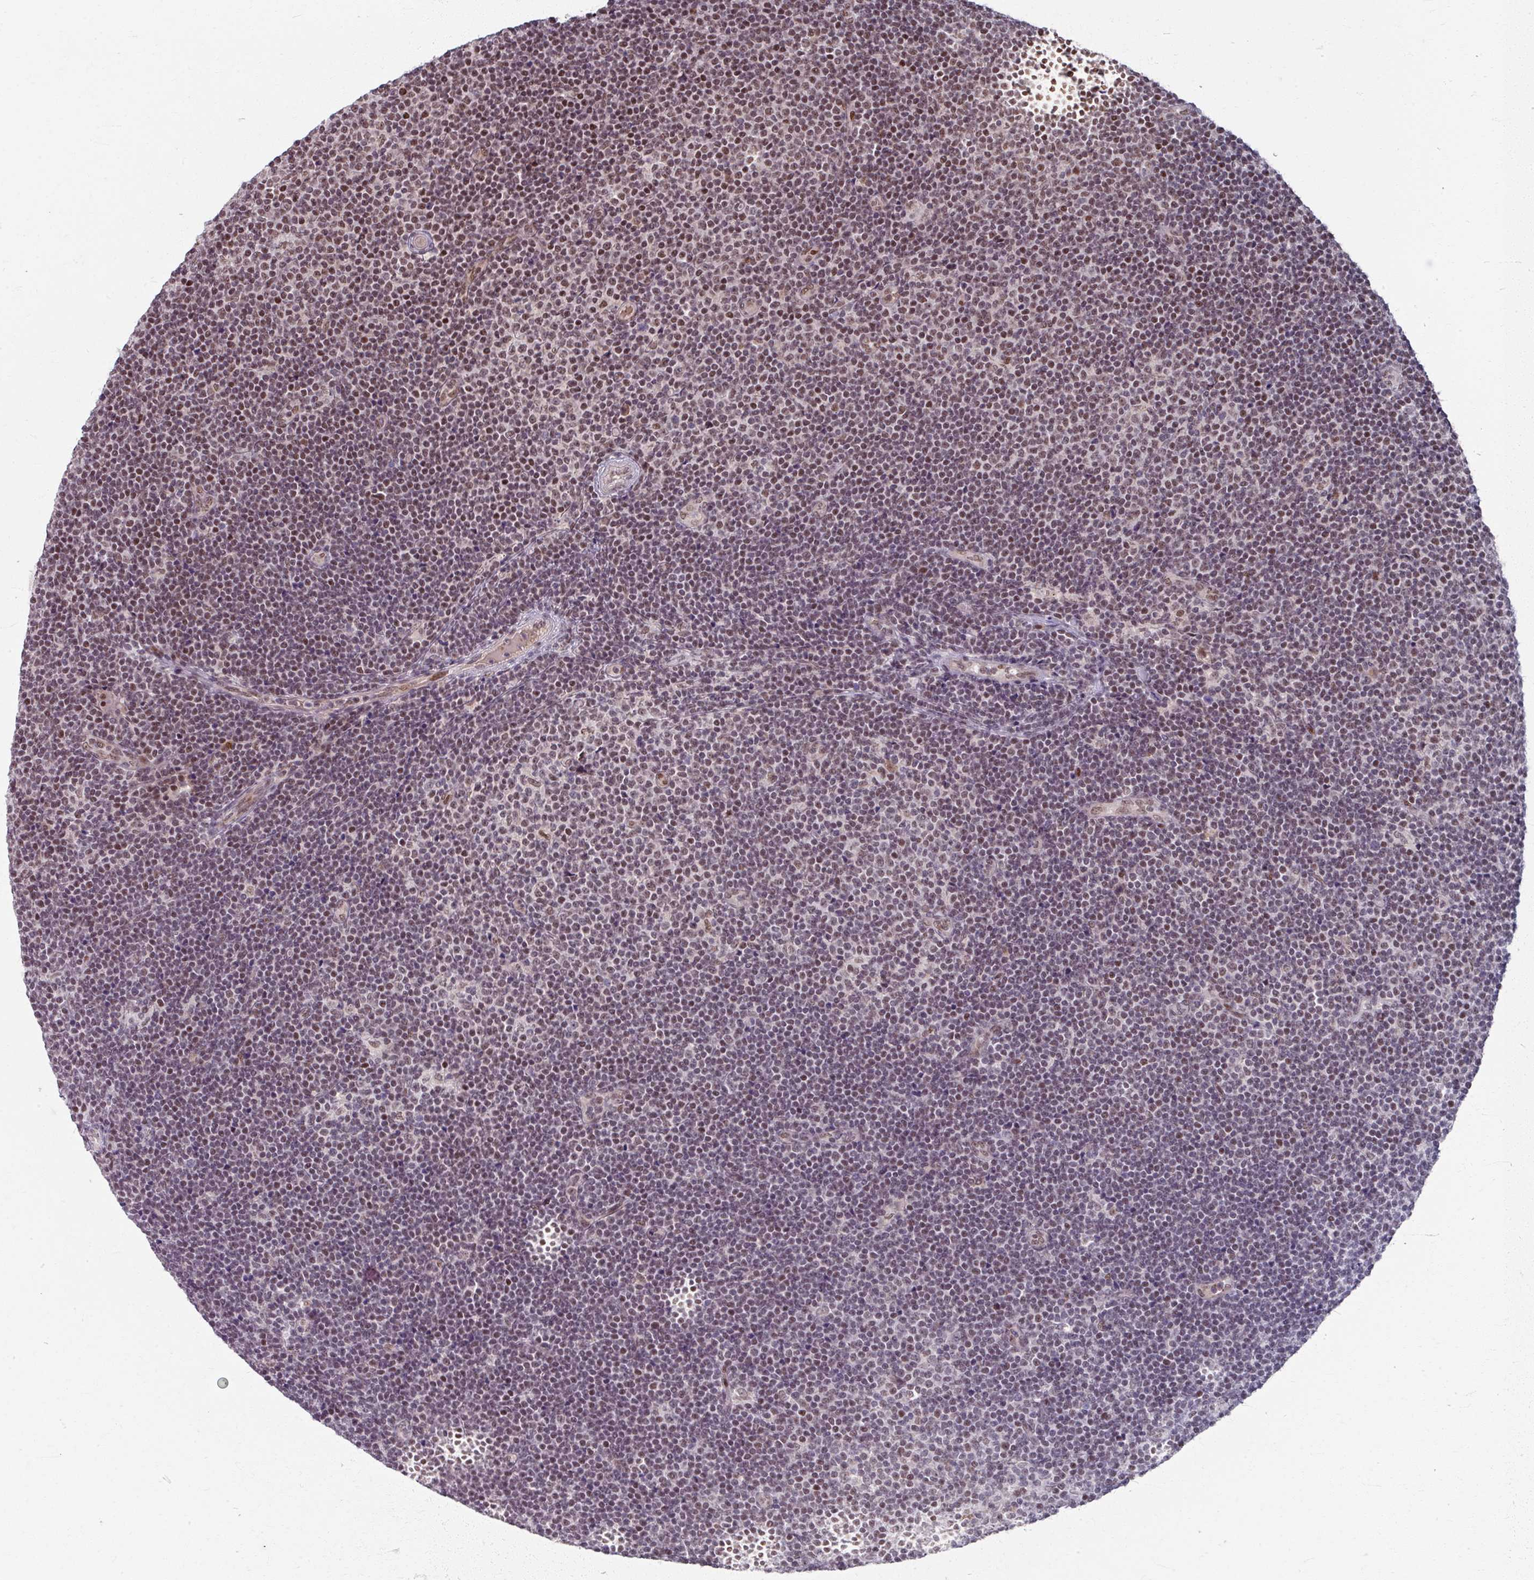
{"staining": {"intensity": "moderate", "quantity": "25%-75%", "location": "nuclear"}, "tissue": "lymphoma", "cell_type": "Tumor cells", "image_type": "cancer", "snomed": [{"axis": "morphology", "description": "Malignant lymphoma, non-Hodgkin's type, Low grade"}, {"axis": "topography", "description": "Lymph node"}], "caption": "Protein expression analysis of low-grade malignant lymphoma, non-Hodgkin's type exhibits moderate nuclear staining in about 25%-75% of tumor cells. Using DAB (brown) and hematoxylin (blue) stains, captured at high magnification using brightfield microscopy.", "gene": "KLC3", "patient": {"sex": "male", "age": 48}}